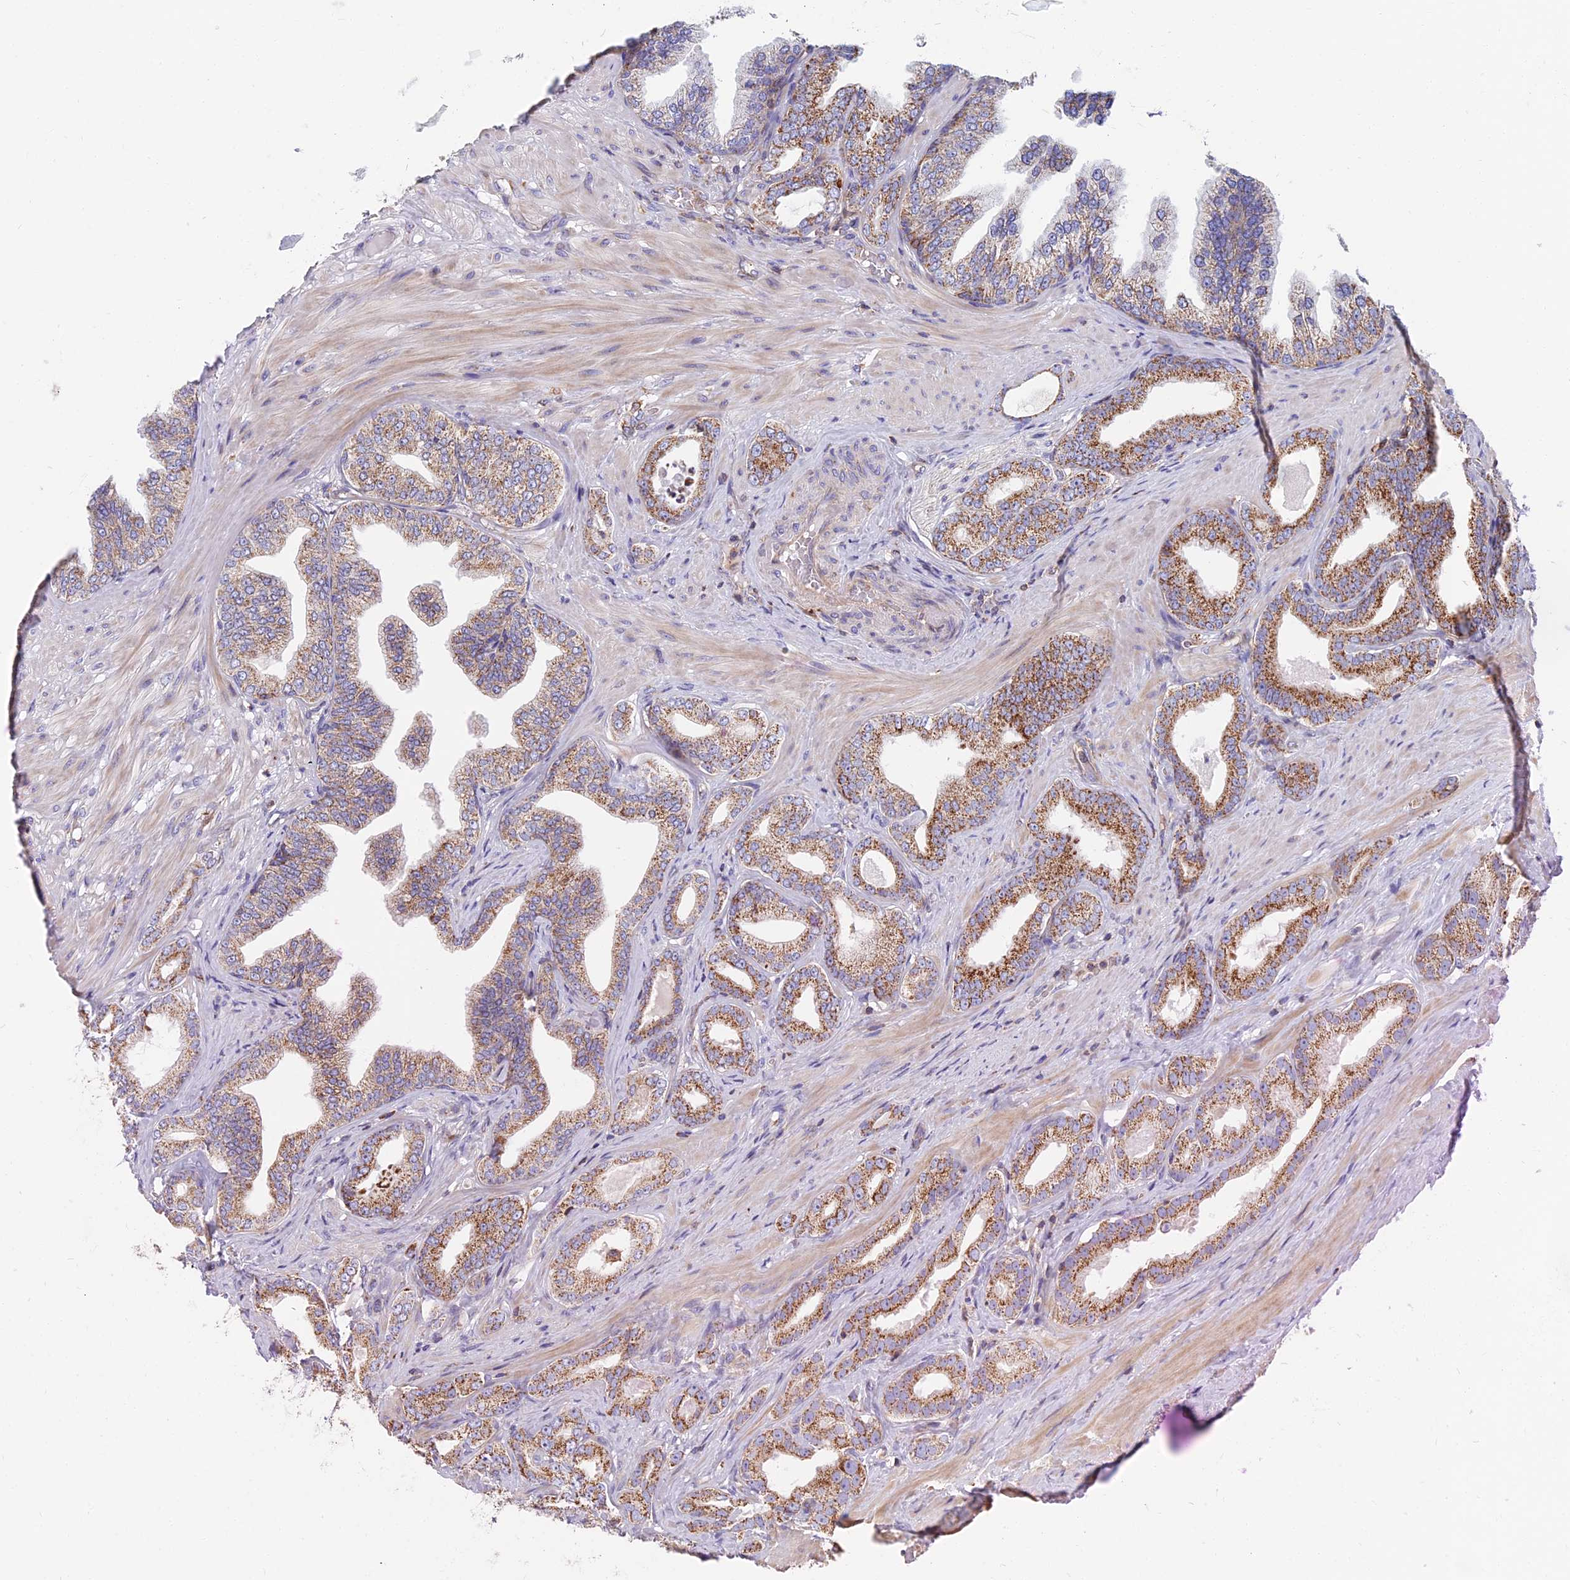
{"staining": {"intensity": "moderate", "quantity": ">75%", "location": "cytoplasmic/membranous"}, "tissue": "prostate cancer", "cell_type": "Tumor cells", "image_type": "cancer", "snomed": [{"axis": "morphology", "description": "Adenocarcinoma, Low grade"}, {"axis": "topography", "description": "Prostate"}], "caption": "Immunohistochemical staining of prostate cancer shows medium levels of moderate cytoplasmic/membranous protein staining in about >75% of tumor cells.", "gene": "HSD17B8", "patient": {"sex": "male", "age": 63}}